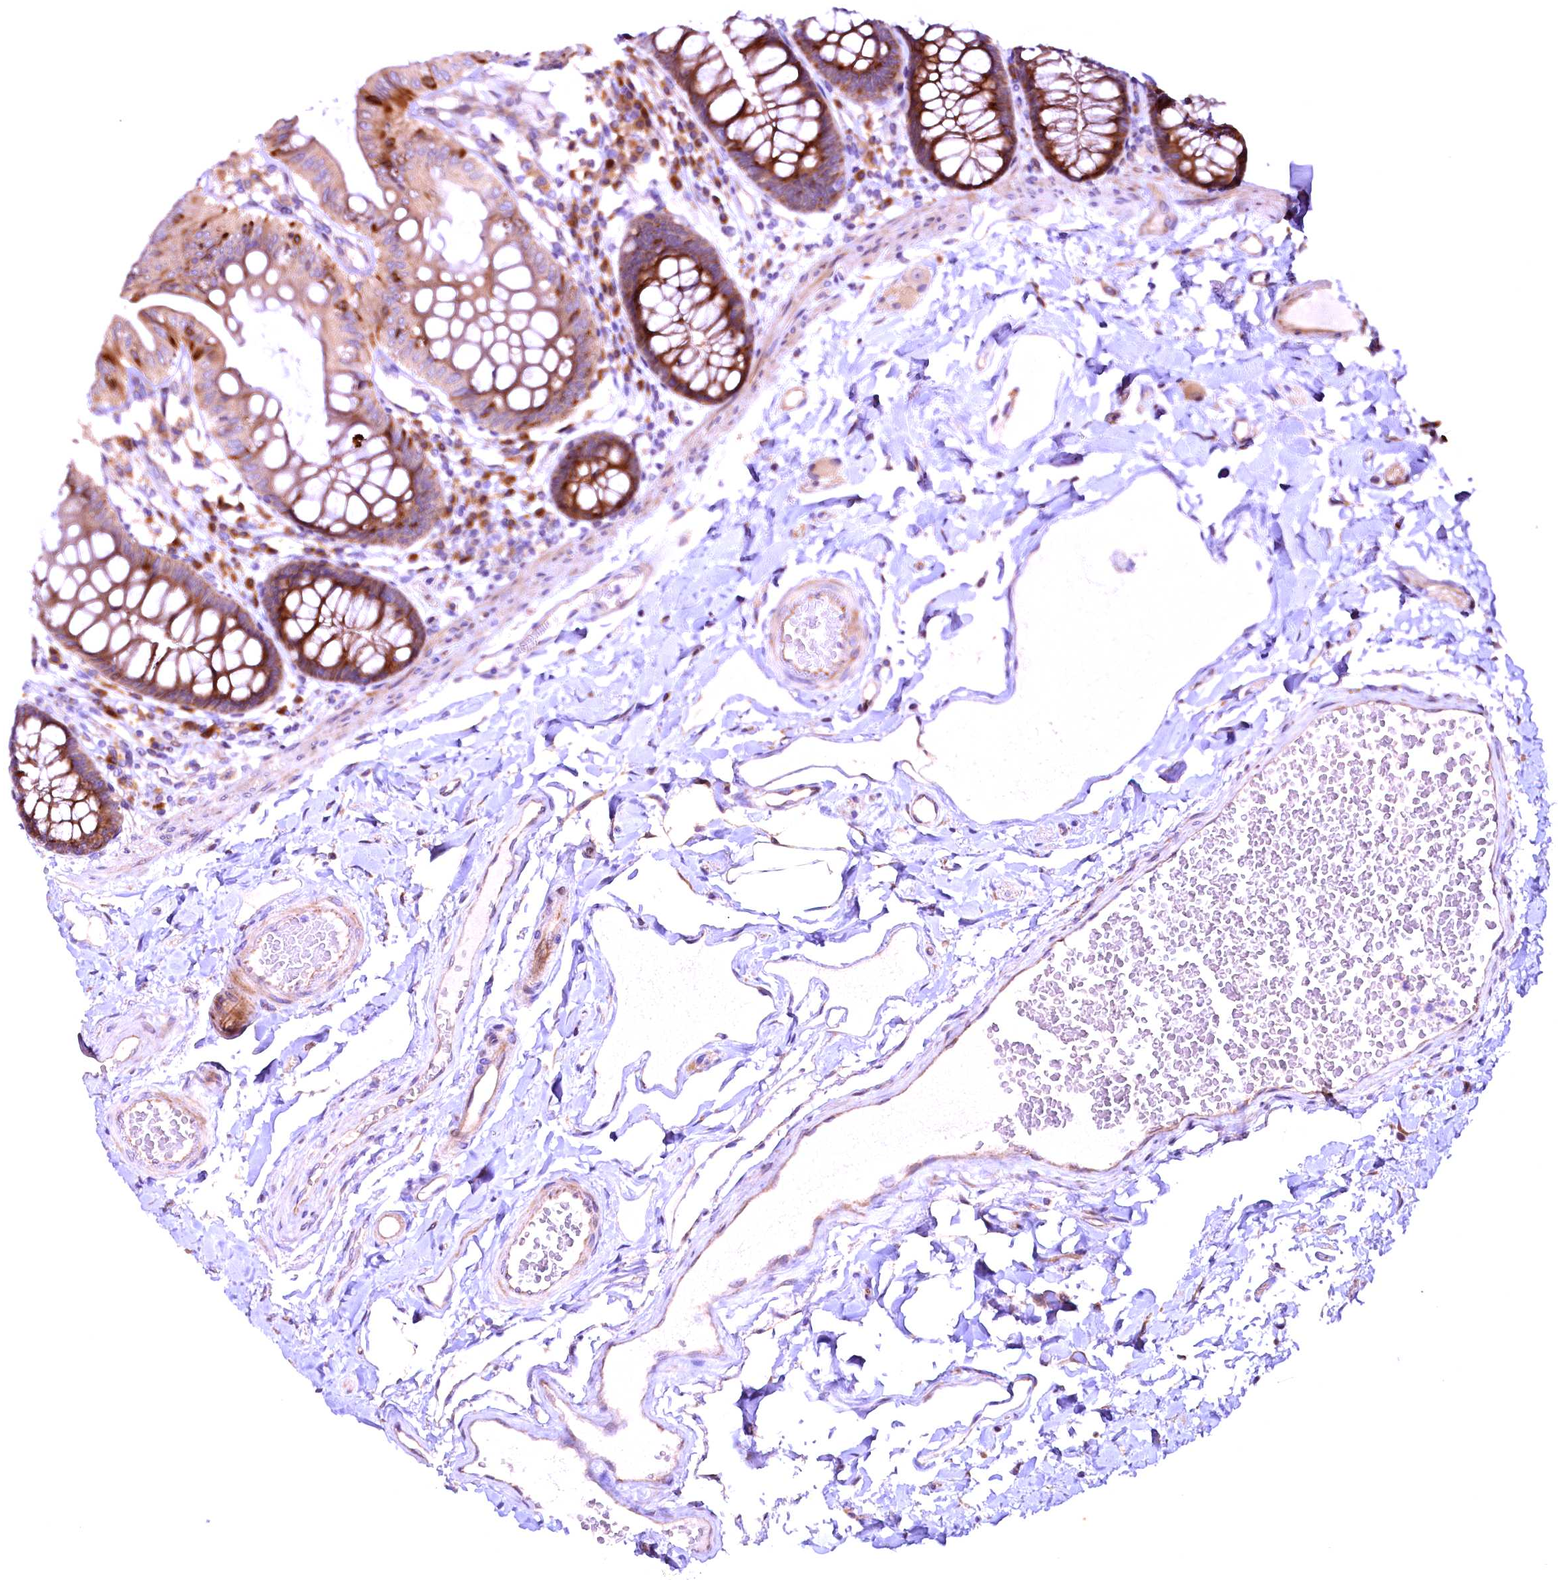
{"staining": {"intensity": "moderate", "quantity": ">75%", "location": "cytoplasmic/membranous"}, "tissue": "colon", "cell_type": "Endothelial cells", "image_type": "normal", "snomed": [{"axis": "morphology", "description": "Normal tissue, NOS"}, {"axis": "topography", "description": "Colon"}], "caption": "Colon stained with DAB (3,3'-diaminobenzidine) immunohistochemistry displays medium levels of moderate cytoplasmic/membranous positivity in about >75% of endothelial cells. (Stains: DAB in brown, nuclei in blue, Microscopy: brightfield microscopy at high magnification).", "gene": "RPUSD2", "patient": {"sex": "male", "age": 84}}